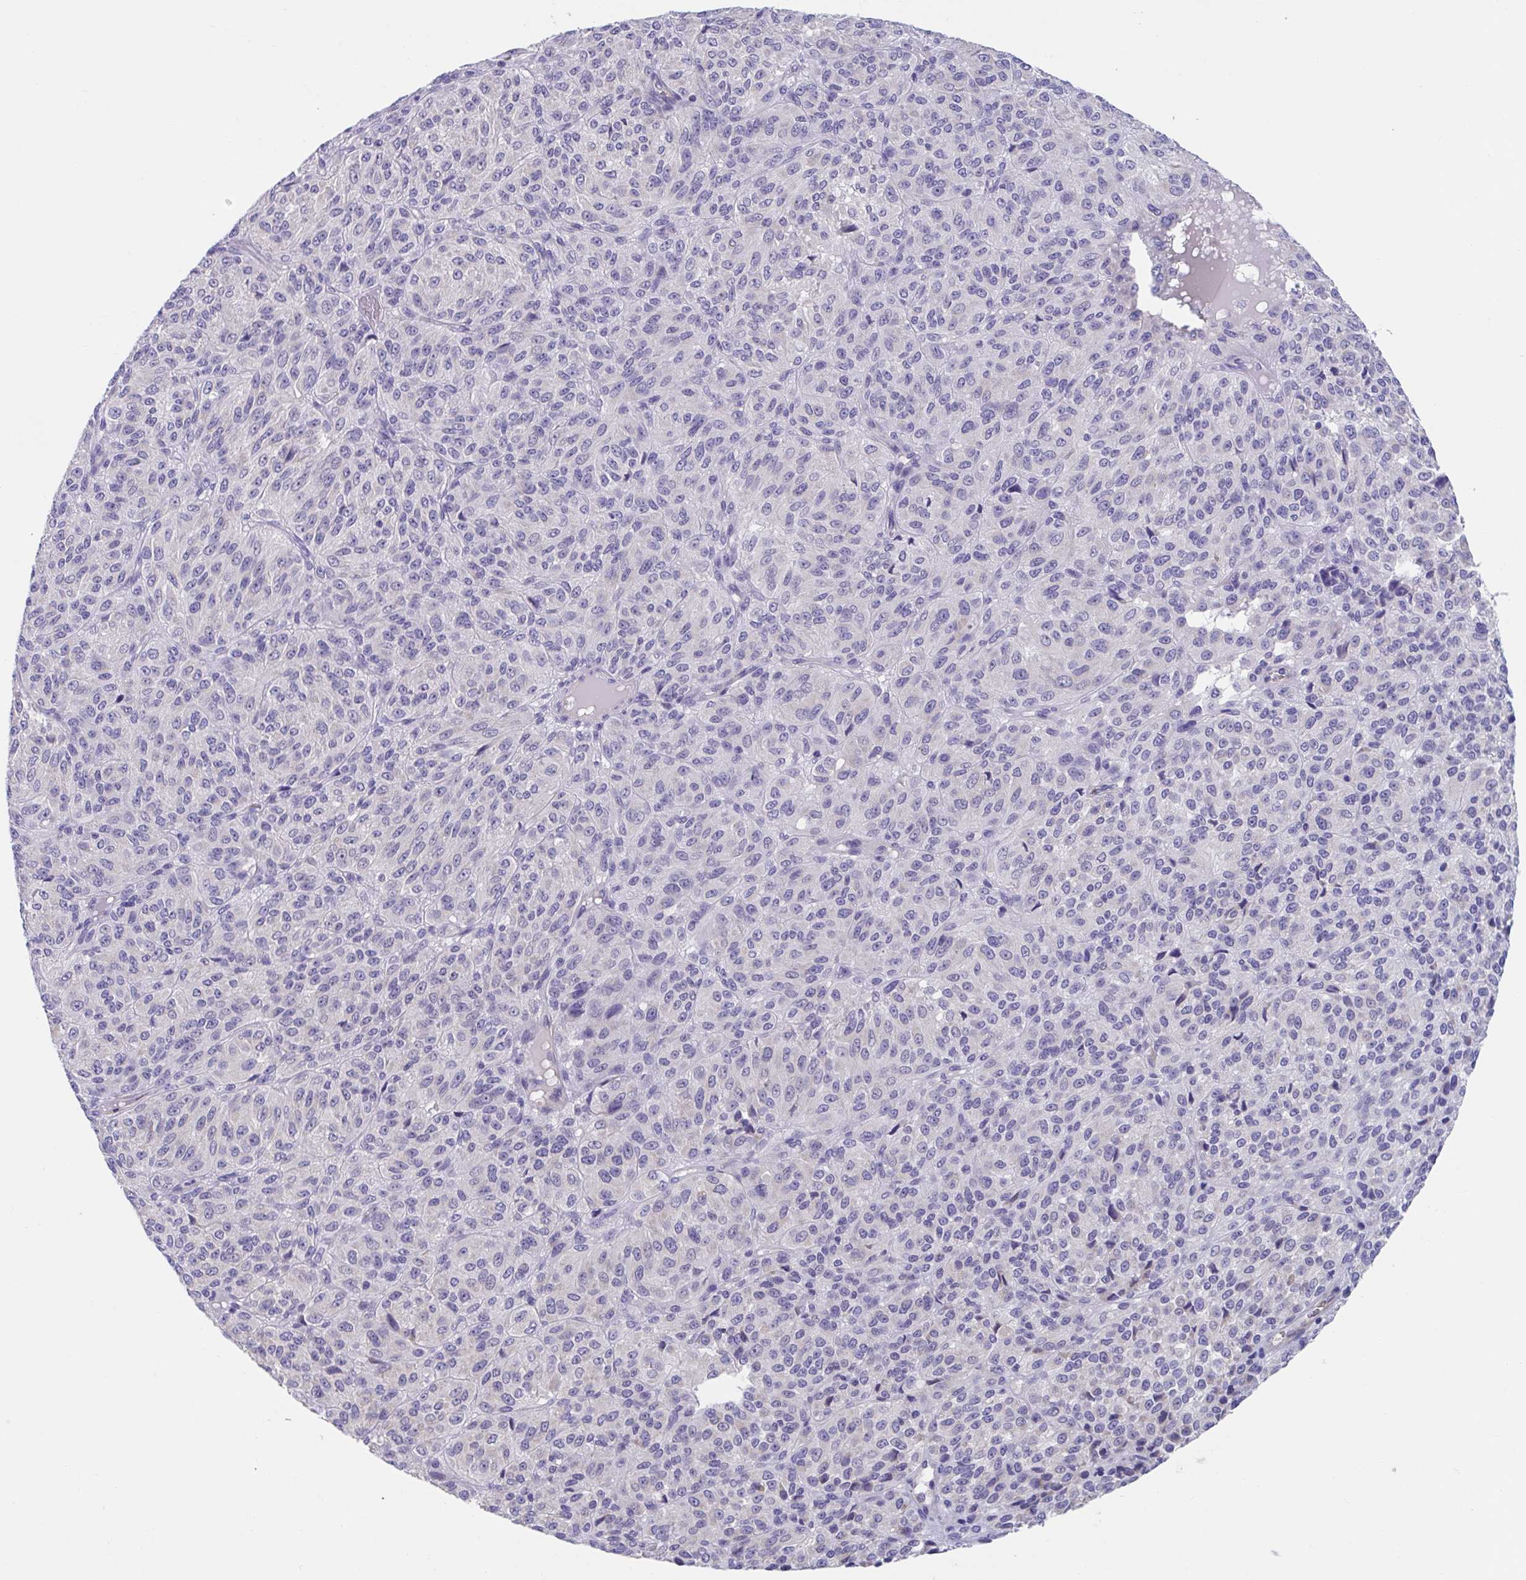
{"staining": {"intensity": "negative", "quantity": "none", "location": "none"}, "tissue": "melanoma", "cell_type": "Tumor cells", "image_type": "cancer", "snomed": [{"axis": "morphology", "description": "Malignant melanoma, Metastatic site"}, {"axis": "topography", "description": "Brain"}], "caption": "Immunohistochemical staining of human melanoma reveals no significant positivity in tumor cells.", "gene": "TTC30B", "patient": {"sex": "female", "age": 56}}